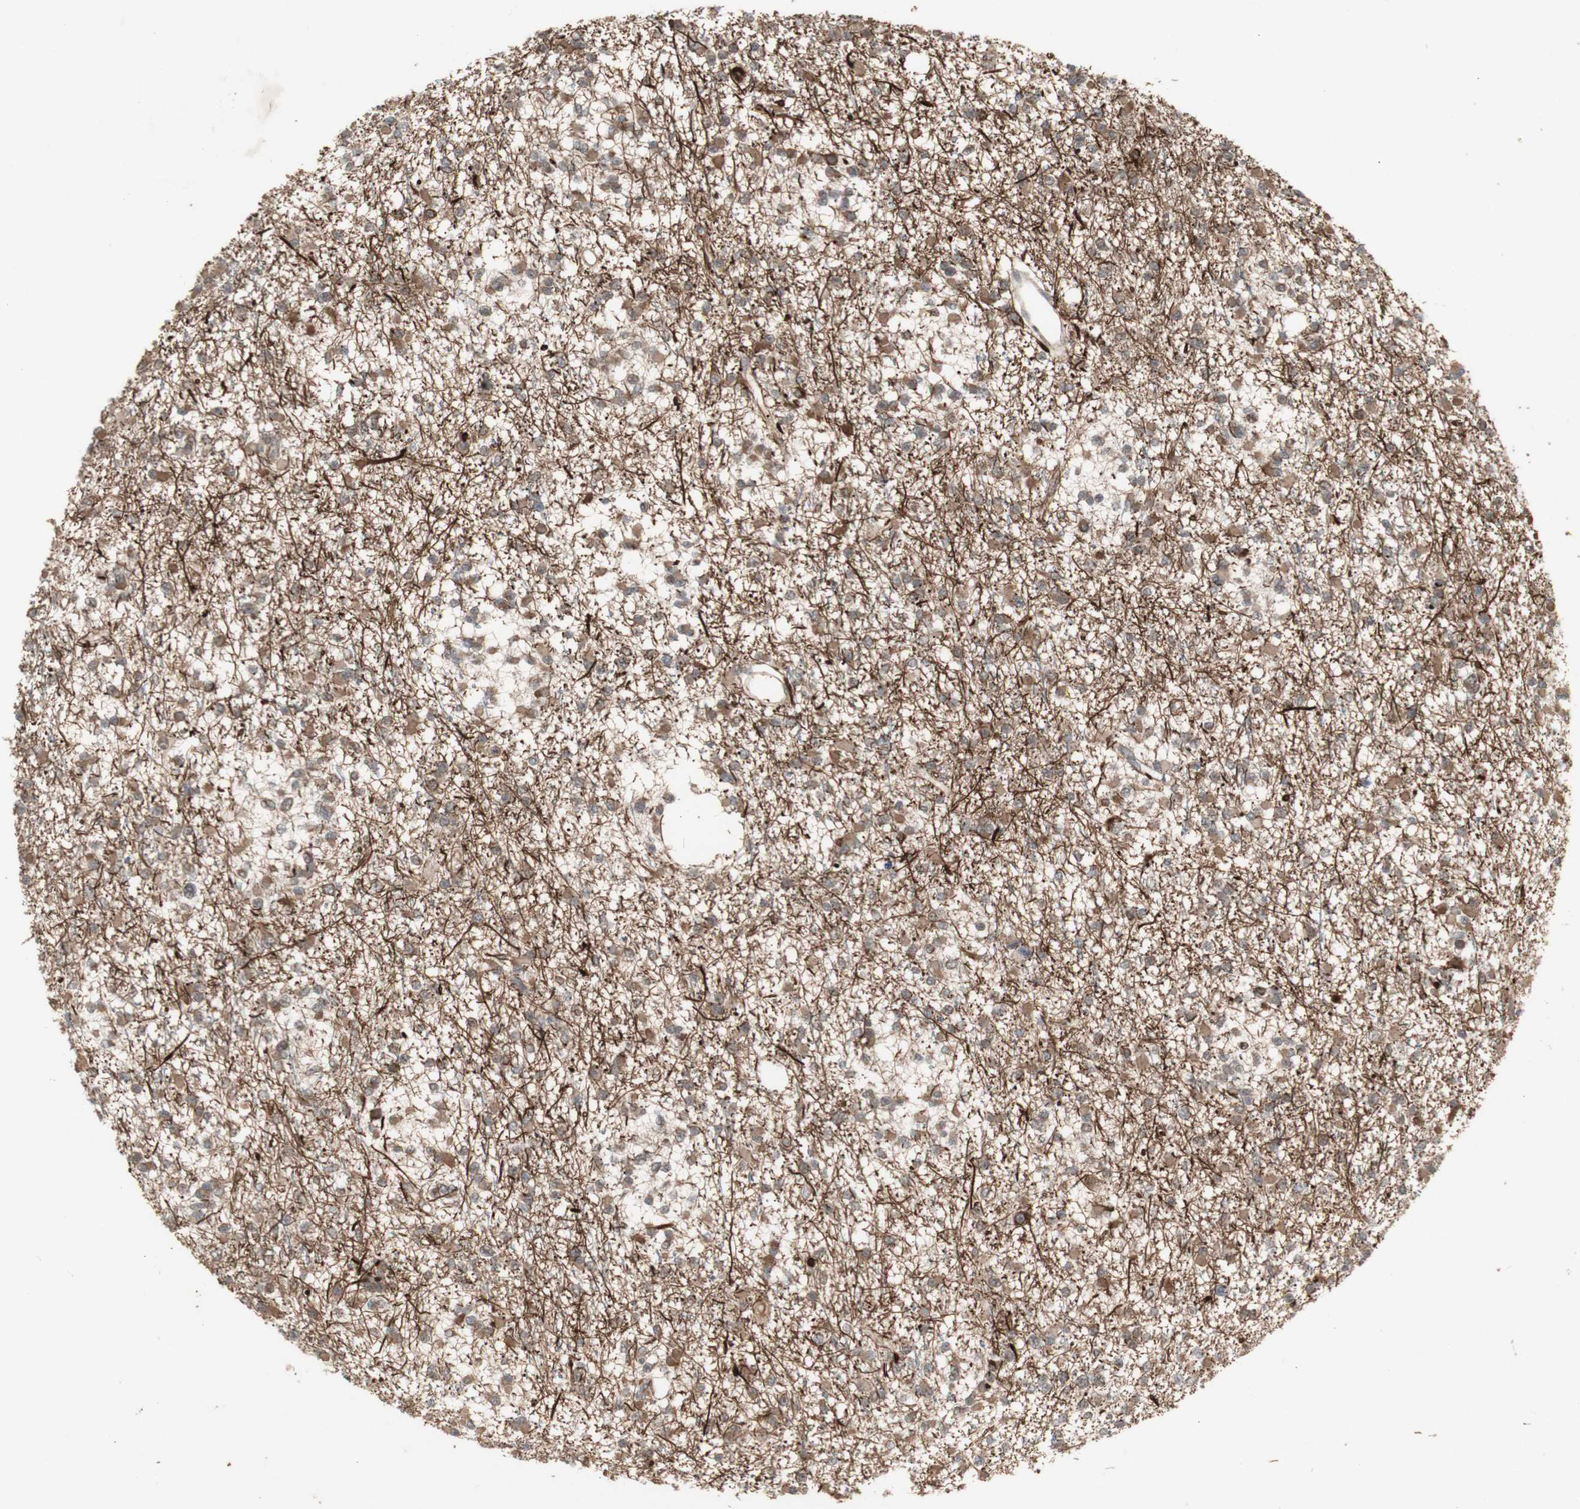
{"staining": {"intensity": "moderate", "quantity": ">75%", "location": "cytoplasmic/membranous,nuclear"}, "tissue": "glioma", "cell_type": "Tumor cells", "image_type": "cancer", "snomed": [{"axis": "morphology", "description": "Glioma, malignant, Low grade"}, {"axis": "topography", "description": "Brain"}], "caption": "Immunohistochemical staining of glioma shows moderate cytoplasmic/membranous and nuclear protein positivity in approximately >75% of tumor cells.", "gene": "ALOX12", "patient": {"sex": "female", "age": 22}}